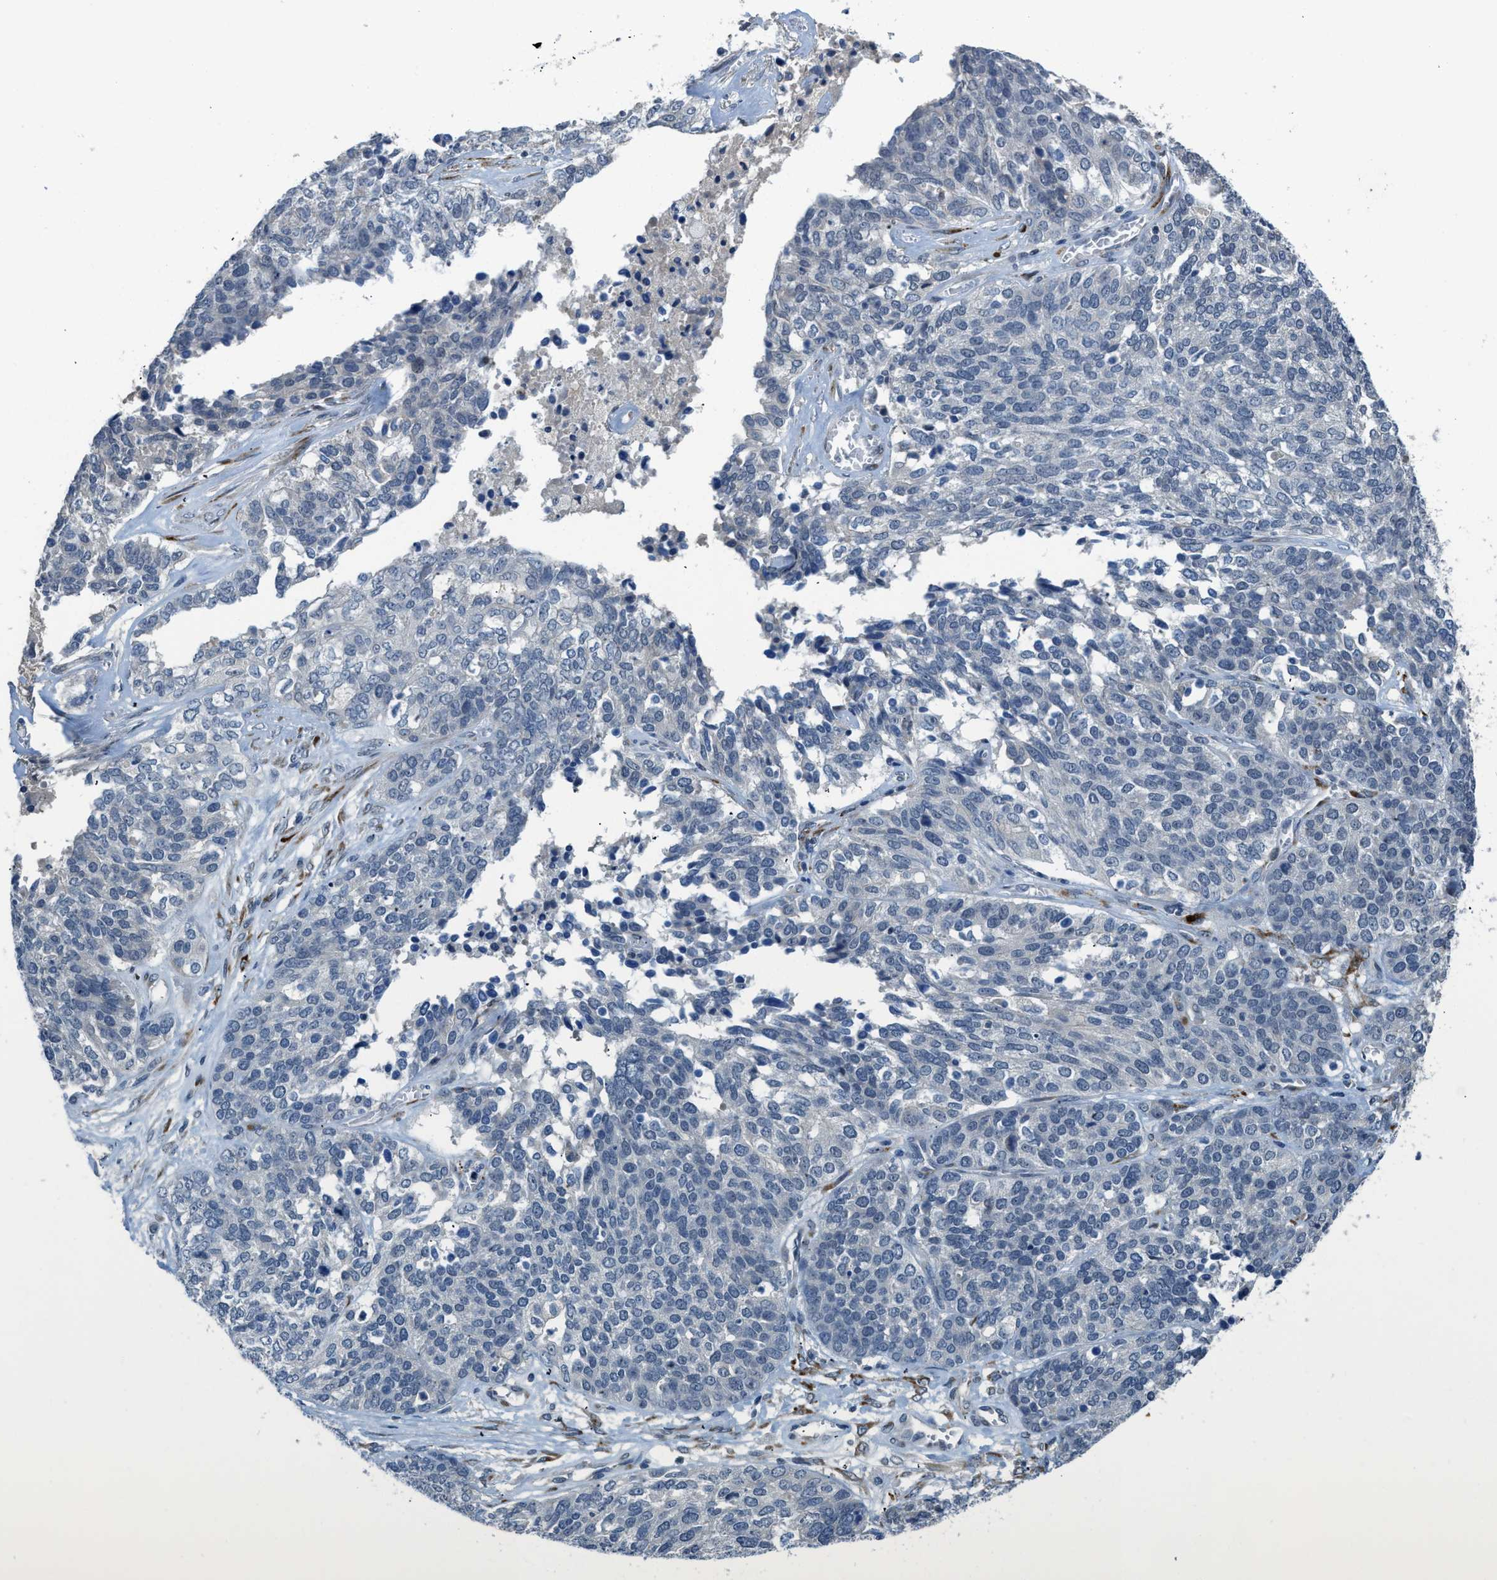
{"staining": {"intensity": "negative", "quantity": "none", "location": "none"}, "tissue": "ovarian cancer", "cell_type": "Tumor cells", "image_type": "cancer", "snomed": [{"axis": "morphology", "description": "Cystadenocarcinoma, serous, NOS"}, {"axis": "topography", "description": "Ovary"}], "caption": "Protein analysis of ovarian serous cystadenocarcinoma displays no significant expression in tumor cells.", "gene": "TMEM154", "patient": {"sex": "female", "age": 44}}